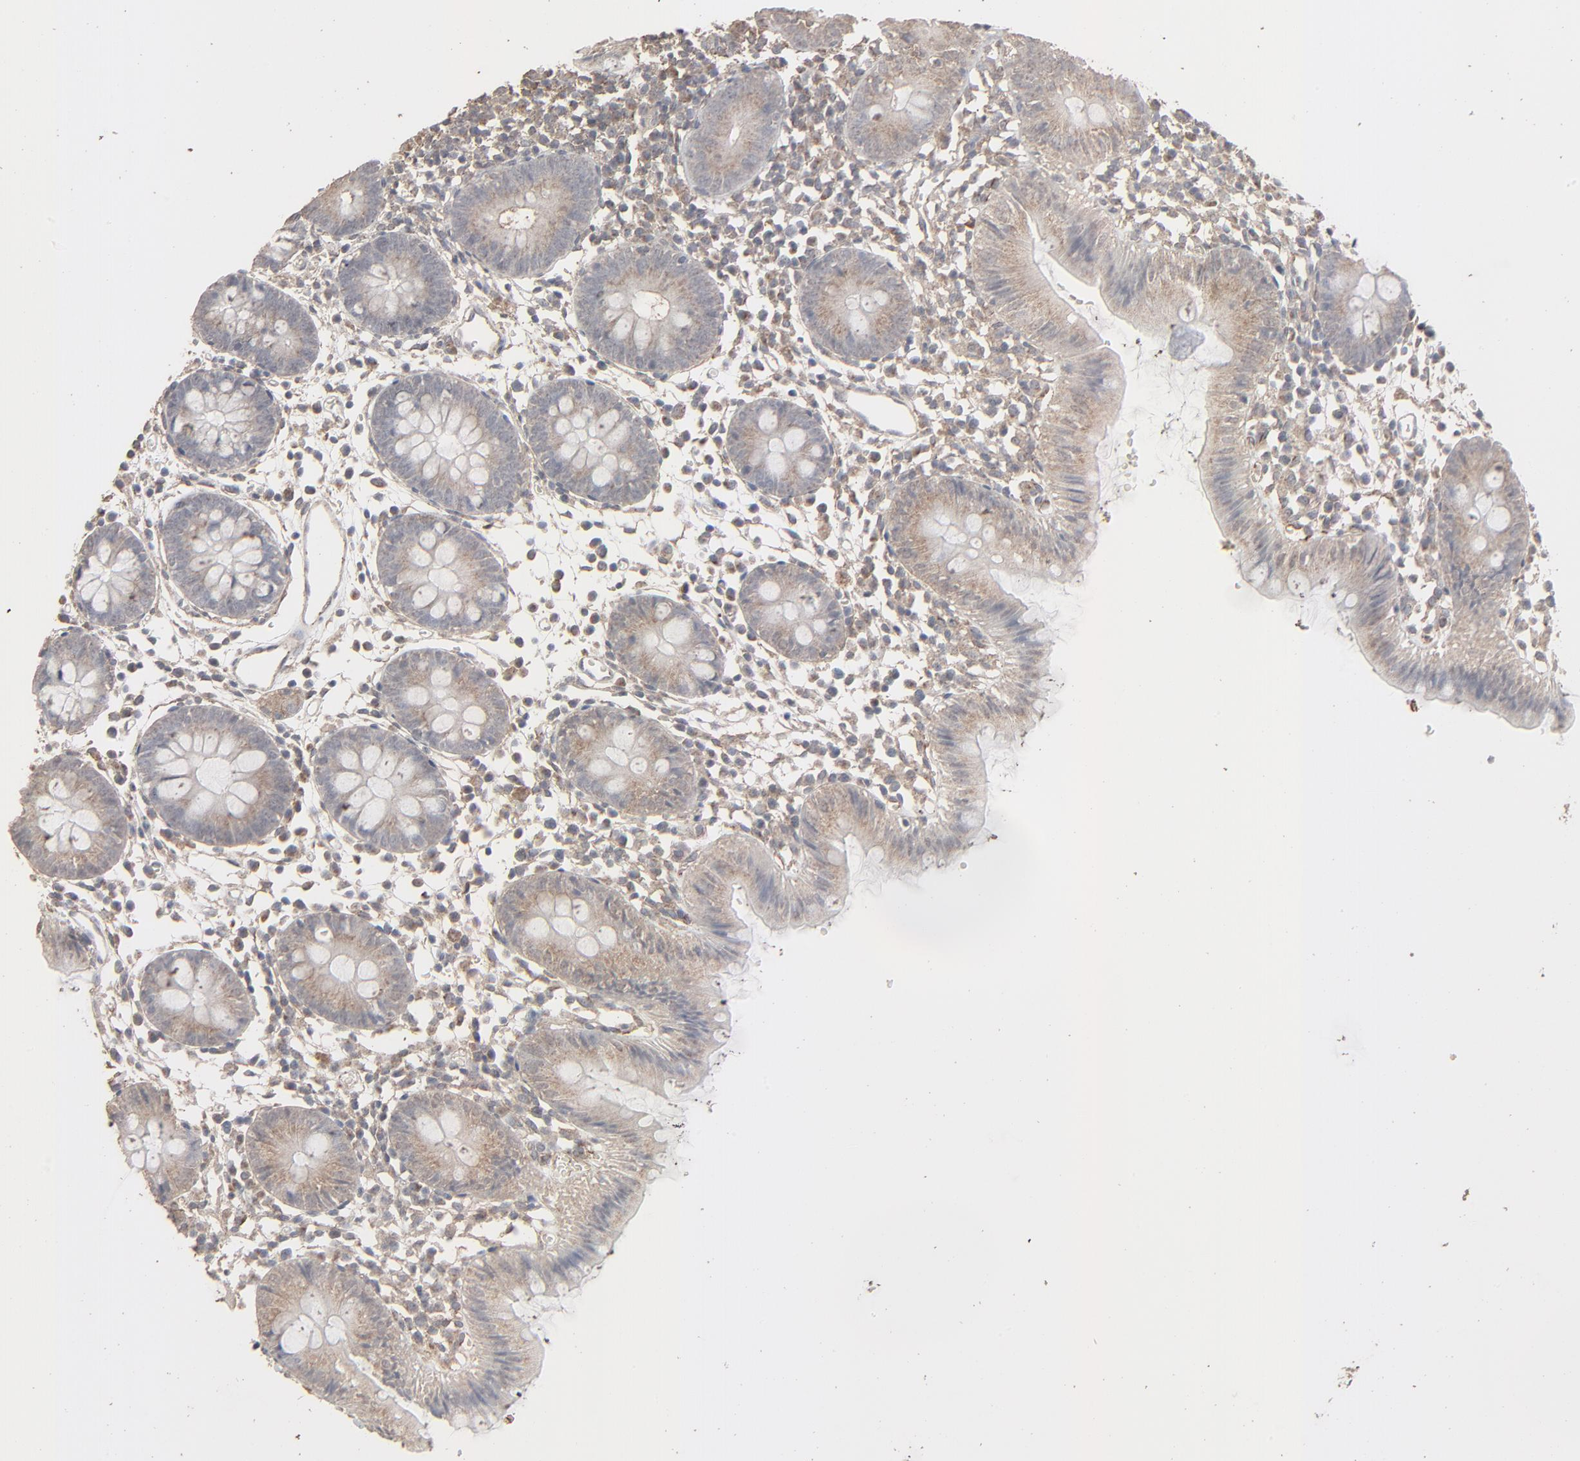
{"staining": {"intensity": "weak", "quantity": ">75%", "location": "cytoplasmic/membranous"}, "tissue": "colon", "cell_type": "Endothelial cells", "image_type": "normal", "snomed": [{"axis": "morphology", "description": "Normal tissue, NOS"}, {"axis": "topography", "description": "Colon"}], "caption": "Protein analysis of benign colon shows weak cytoplasmic/membranous staining in about >75% of endothelial cells.", "gene": "JAM3", "patient": {"sex": "male", "age": 14}}